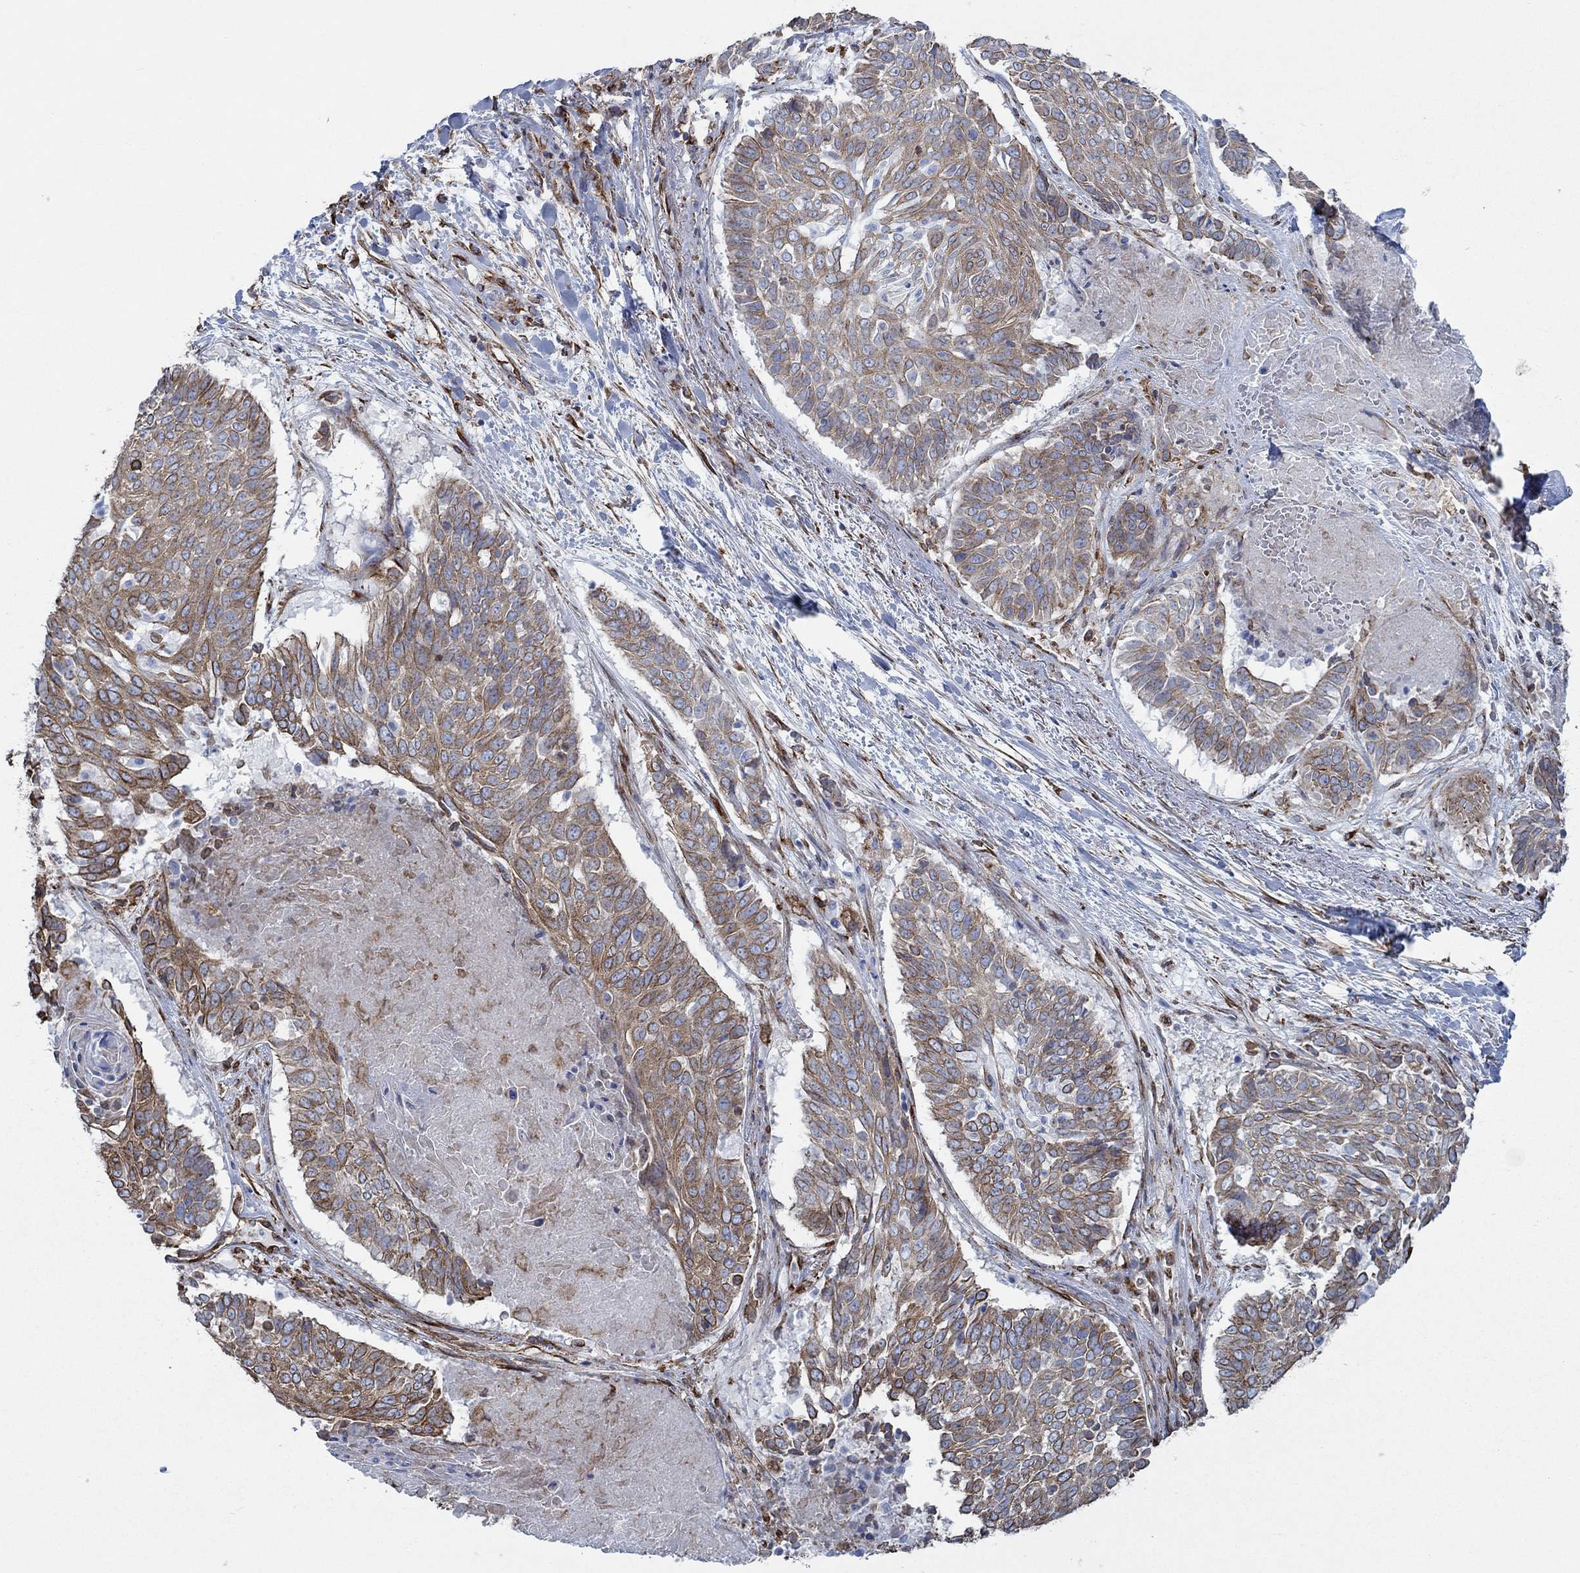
{"staining": {"intensity": "strong", "quantity": "25%-75%", "location": "cytoplasmic/membranous"}, "tissue": "lung cancer", "cell_type": "Tumor cells", "image_type": "cancer", "snomed": [{"axis": "morphology", "description": "Squamous cell carcinoma, NOS"}, {"axis": "topography", "description": "Lung"}], "caption": "Lung cancer tissue displays strong cytoplasmic/membranous expression in approximately 25%-75% of tumor cells, visualized by immunohistochemistry. (Brightfield microscopy of DAB IHC at high magnification).", "gene": "STC2", "patient": {"sex": "male", "age": 64}}